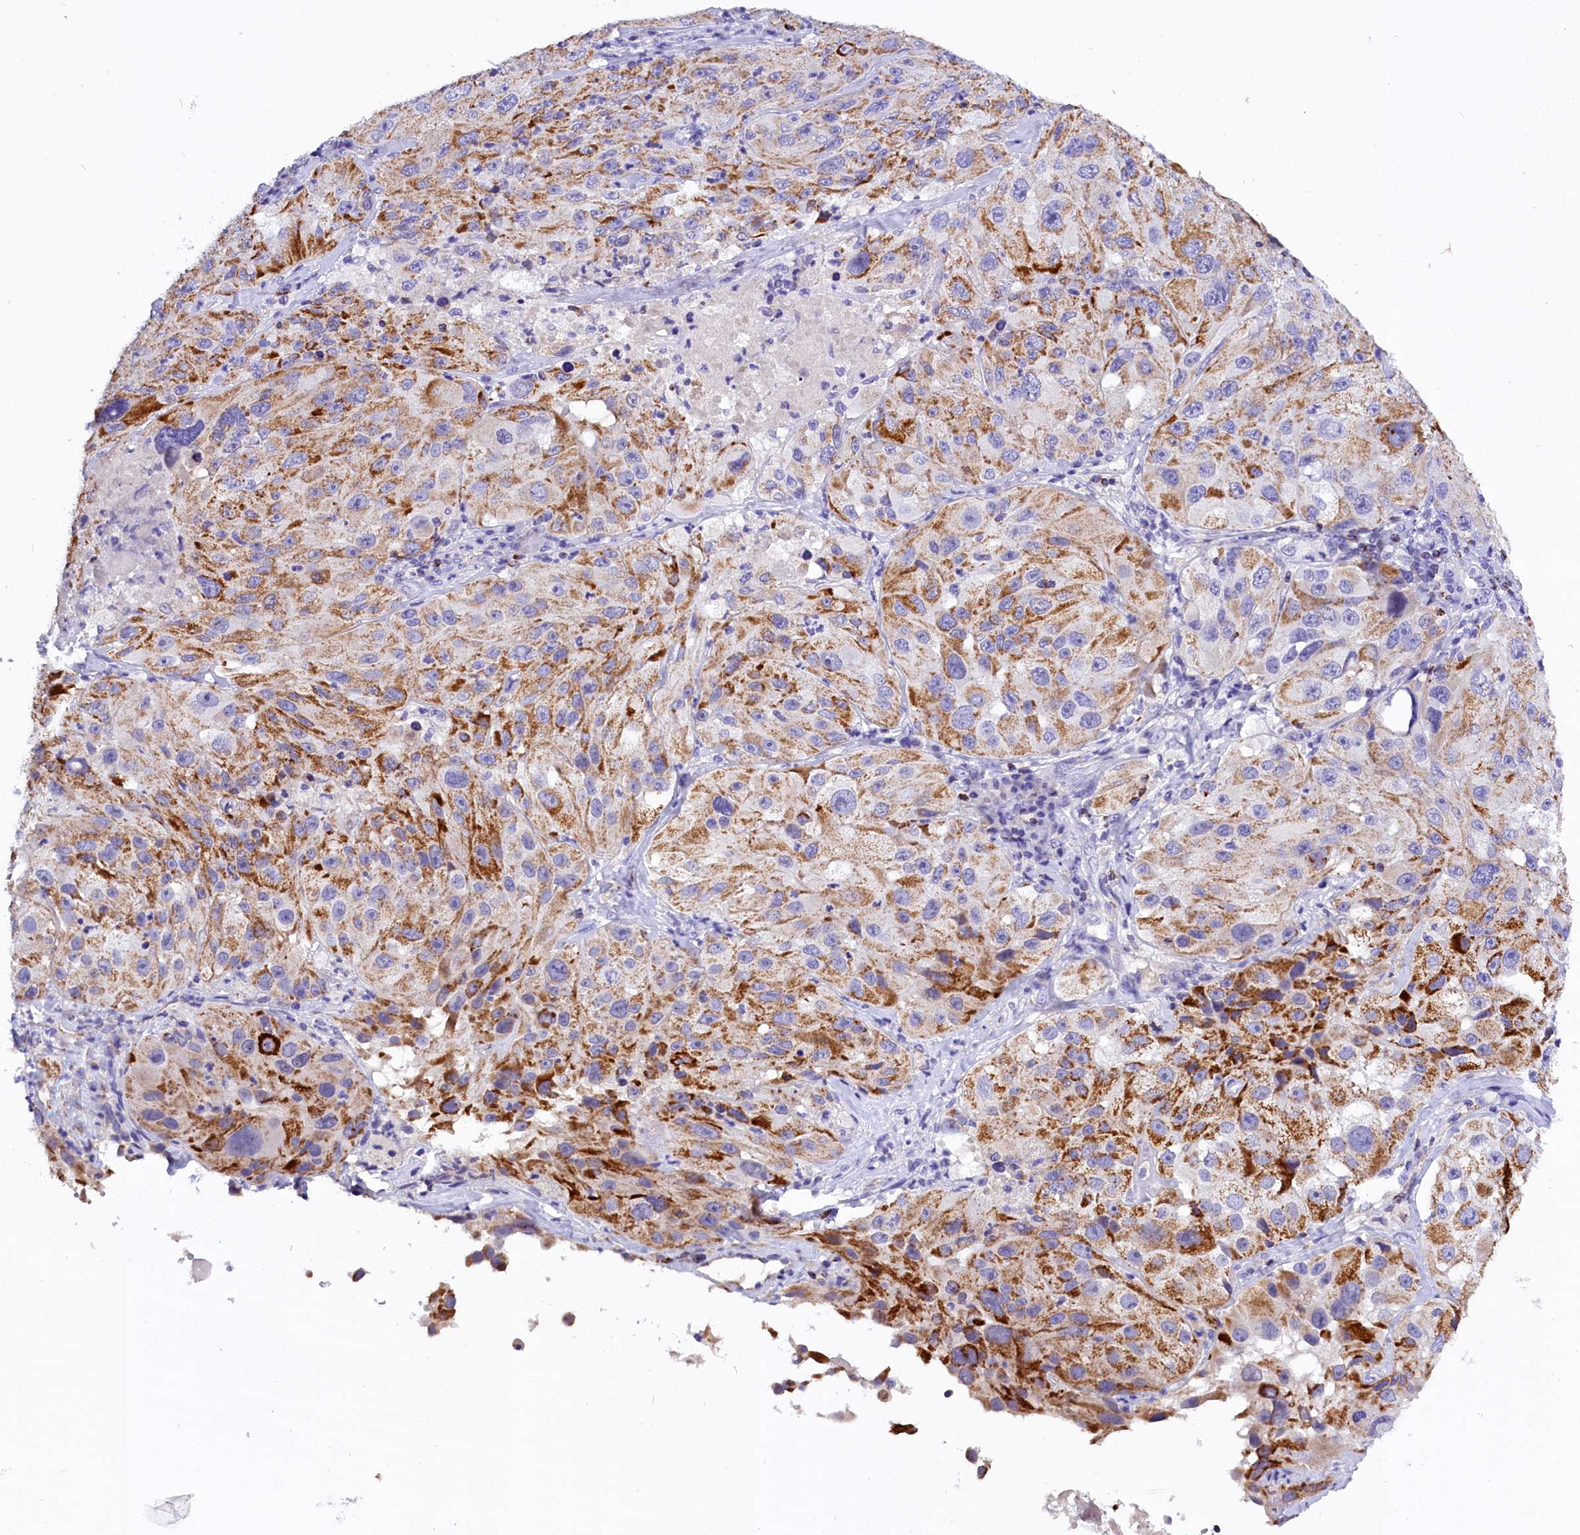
{"staining": {"intensity": "moderate", "quantity": ">75%", "location": "cytoplasmic/membranous"}, "tissue": "melanoma", "cell_type": "Tumor cells", "image_type": "cancer", "snomed": [{"axis": "morphology", "description": "Malignant melanoma, Metastatic site"}, {"axis": "topography", "description": "Lymph node"}], "caption": "Malignant melanoma (metastatic site) stained with a protein marker displays moderate staining in tumor cells.", "gene": "ABAT", "patient": {"sex": "male", "age": 62}}